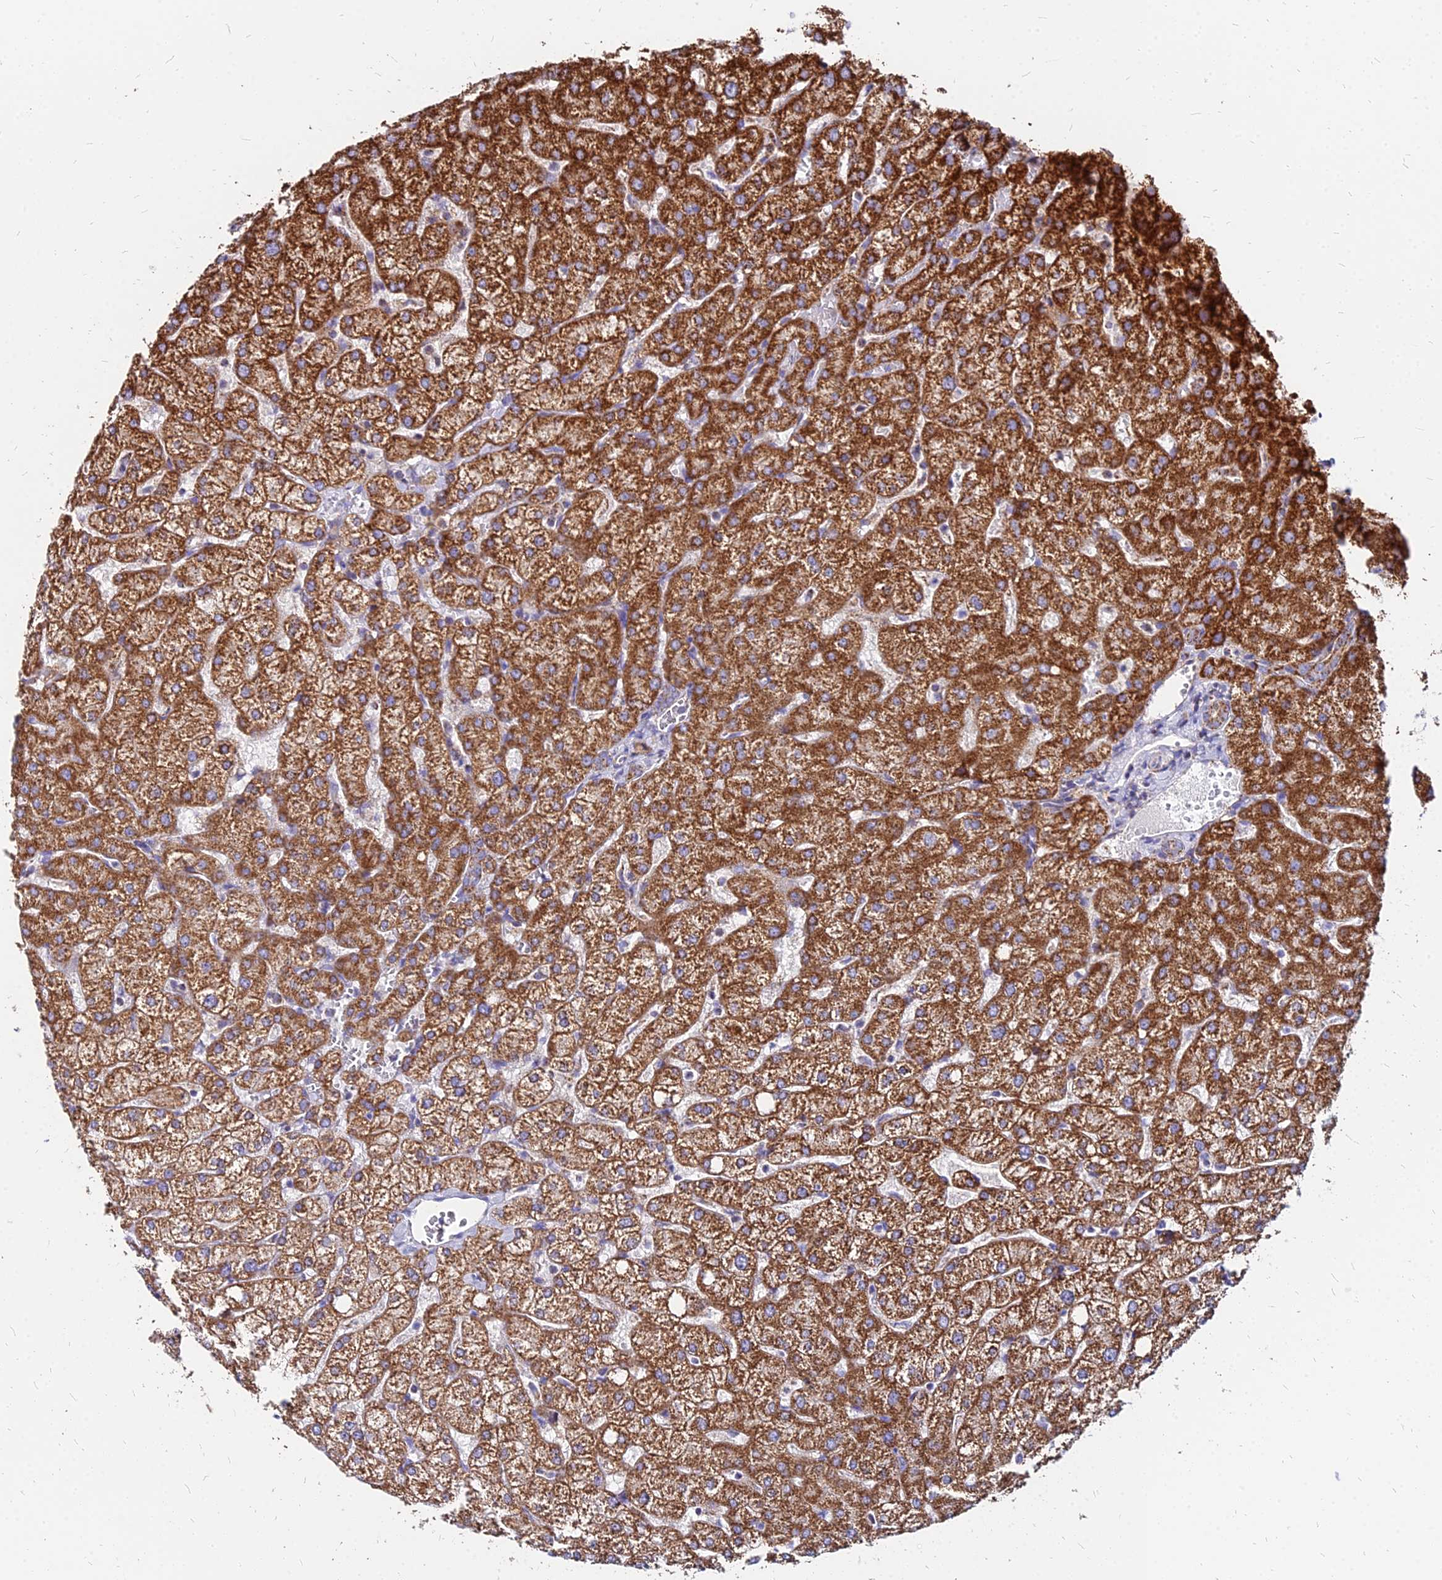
{"staining": {"intensity": "moderate", "quantity": ">75%", "location": "cytoplasmic/membranous"}, "tissue": "liver", "cell_type": "Cholangiocytes", "image_type": "normal", "snomed": [{"axis": "morphology", "description": "Normal tissue, NOS"}, {"axis": "topography", "description": "Liver"}], "caption": "Brown immunohistochemical staining in normal liver reveals moderate cytoplasmic/membranous positivity in approximately >75% of cholangiocytes. (DAB (3,3'-diaminobenzidine) = brown stain, brightfield microscopy at high magnification).", "gene": "DLD", "patient": {"sex": "female", "age": 54}}